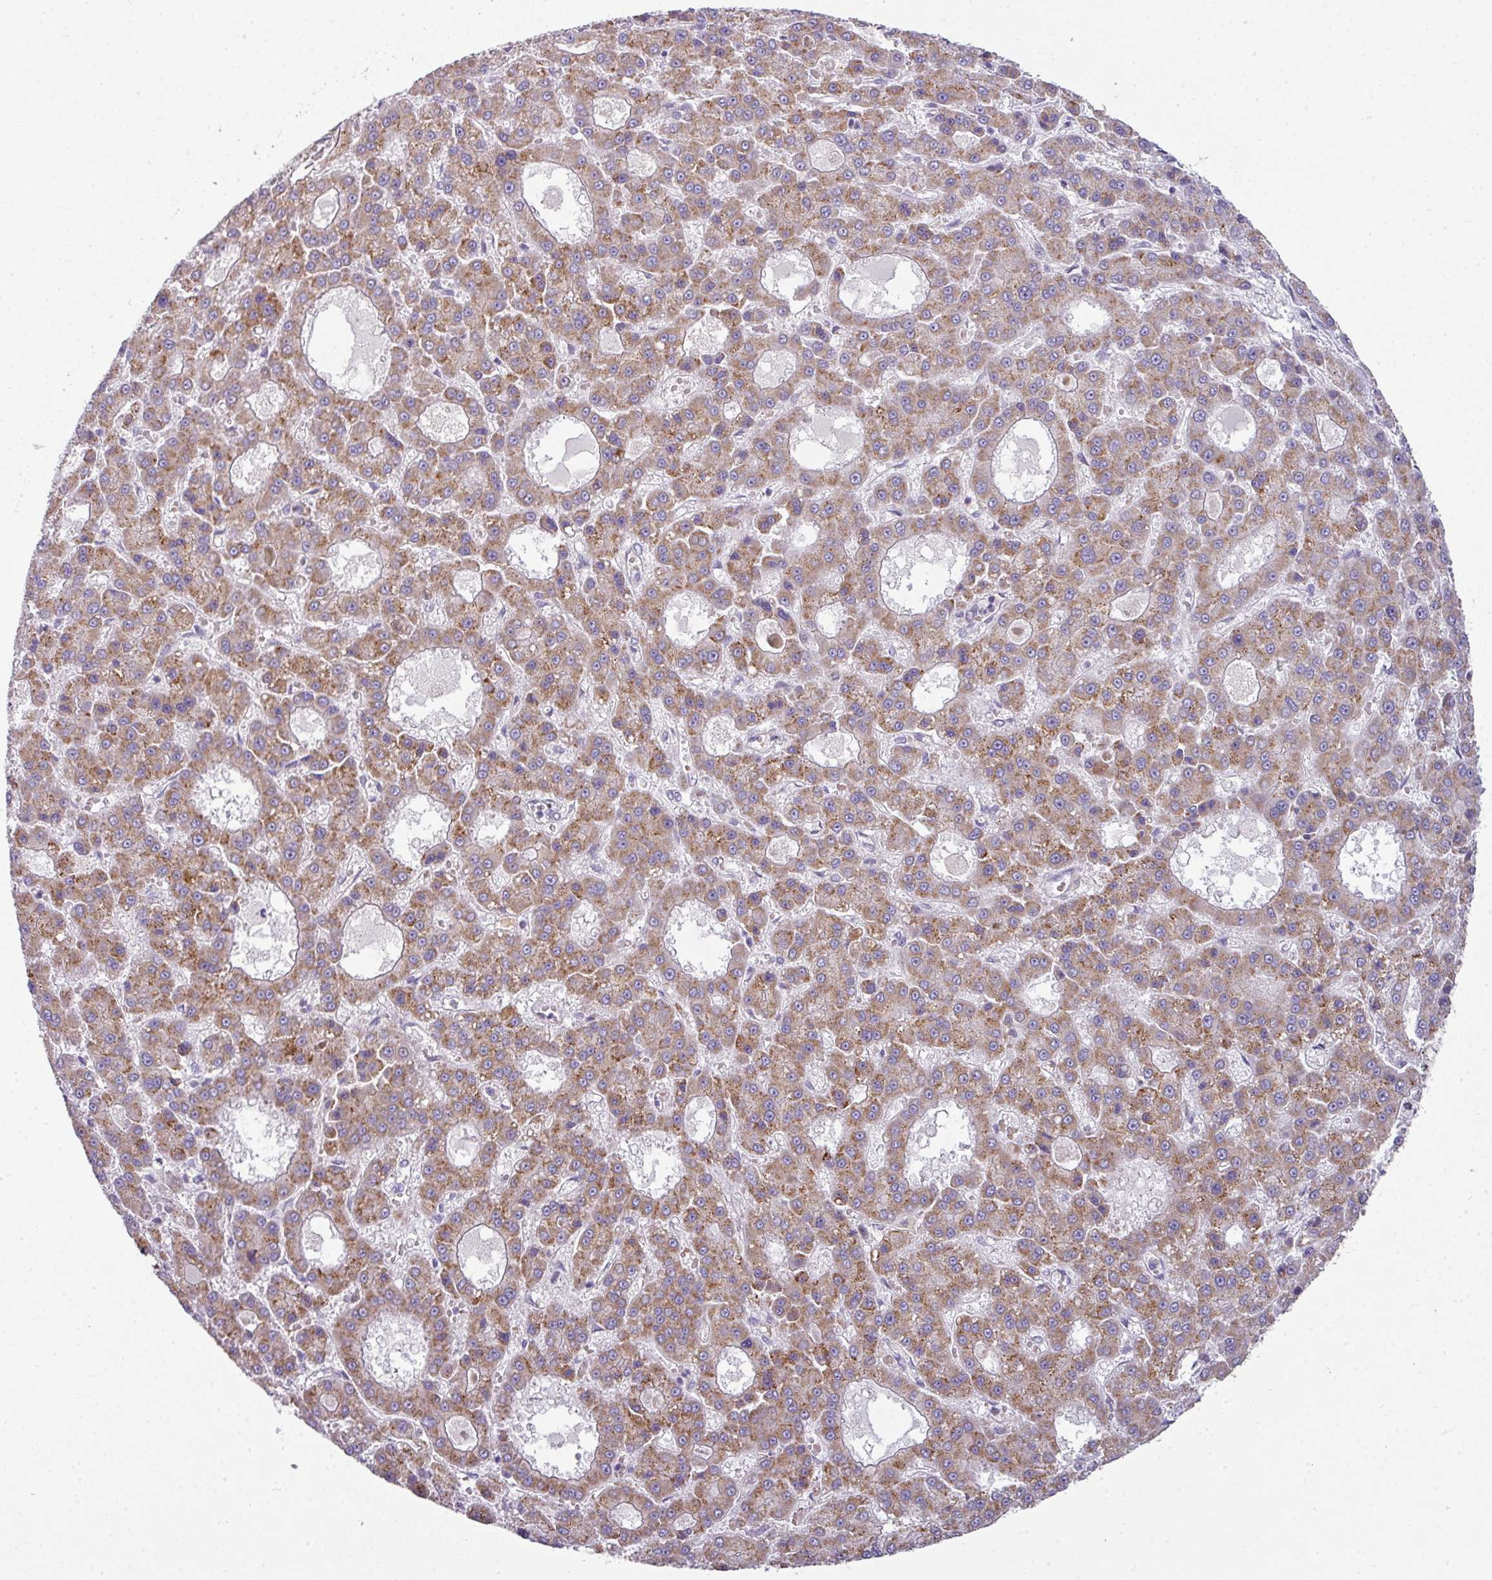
{"staining": {"intensity": "moderate", "quantity": ">75%", "location": "cytoplasmic/membranous"}, "tissue": "liver cancer", "cell_type": "Tumor cells", "image_type": "cancer", "snomed": [{"axis": "morphology", "description": "Carcinoma, Hepatocellular, NOS"}, {"axis": "topography", "description": "Liver"}], "caption": "DAB (3,3'-diaminobenzidine) immunohistochemical staining of human liver cancer displays moderate cytoplasmic/membranous protein expression in approximately >75% of tumor cells.", "gene": "STAT5A", "patient": {"sex": "male", "age": 70}}